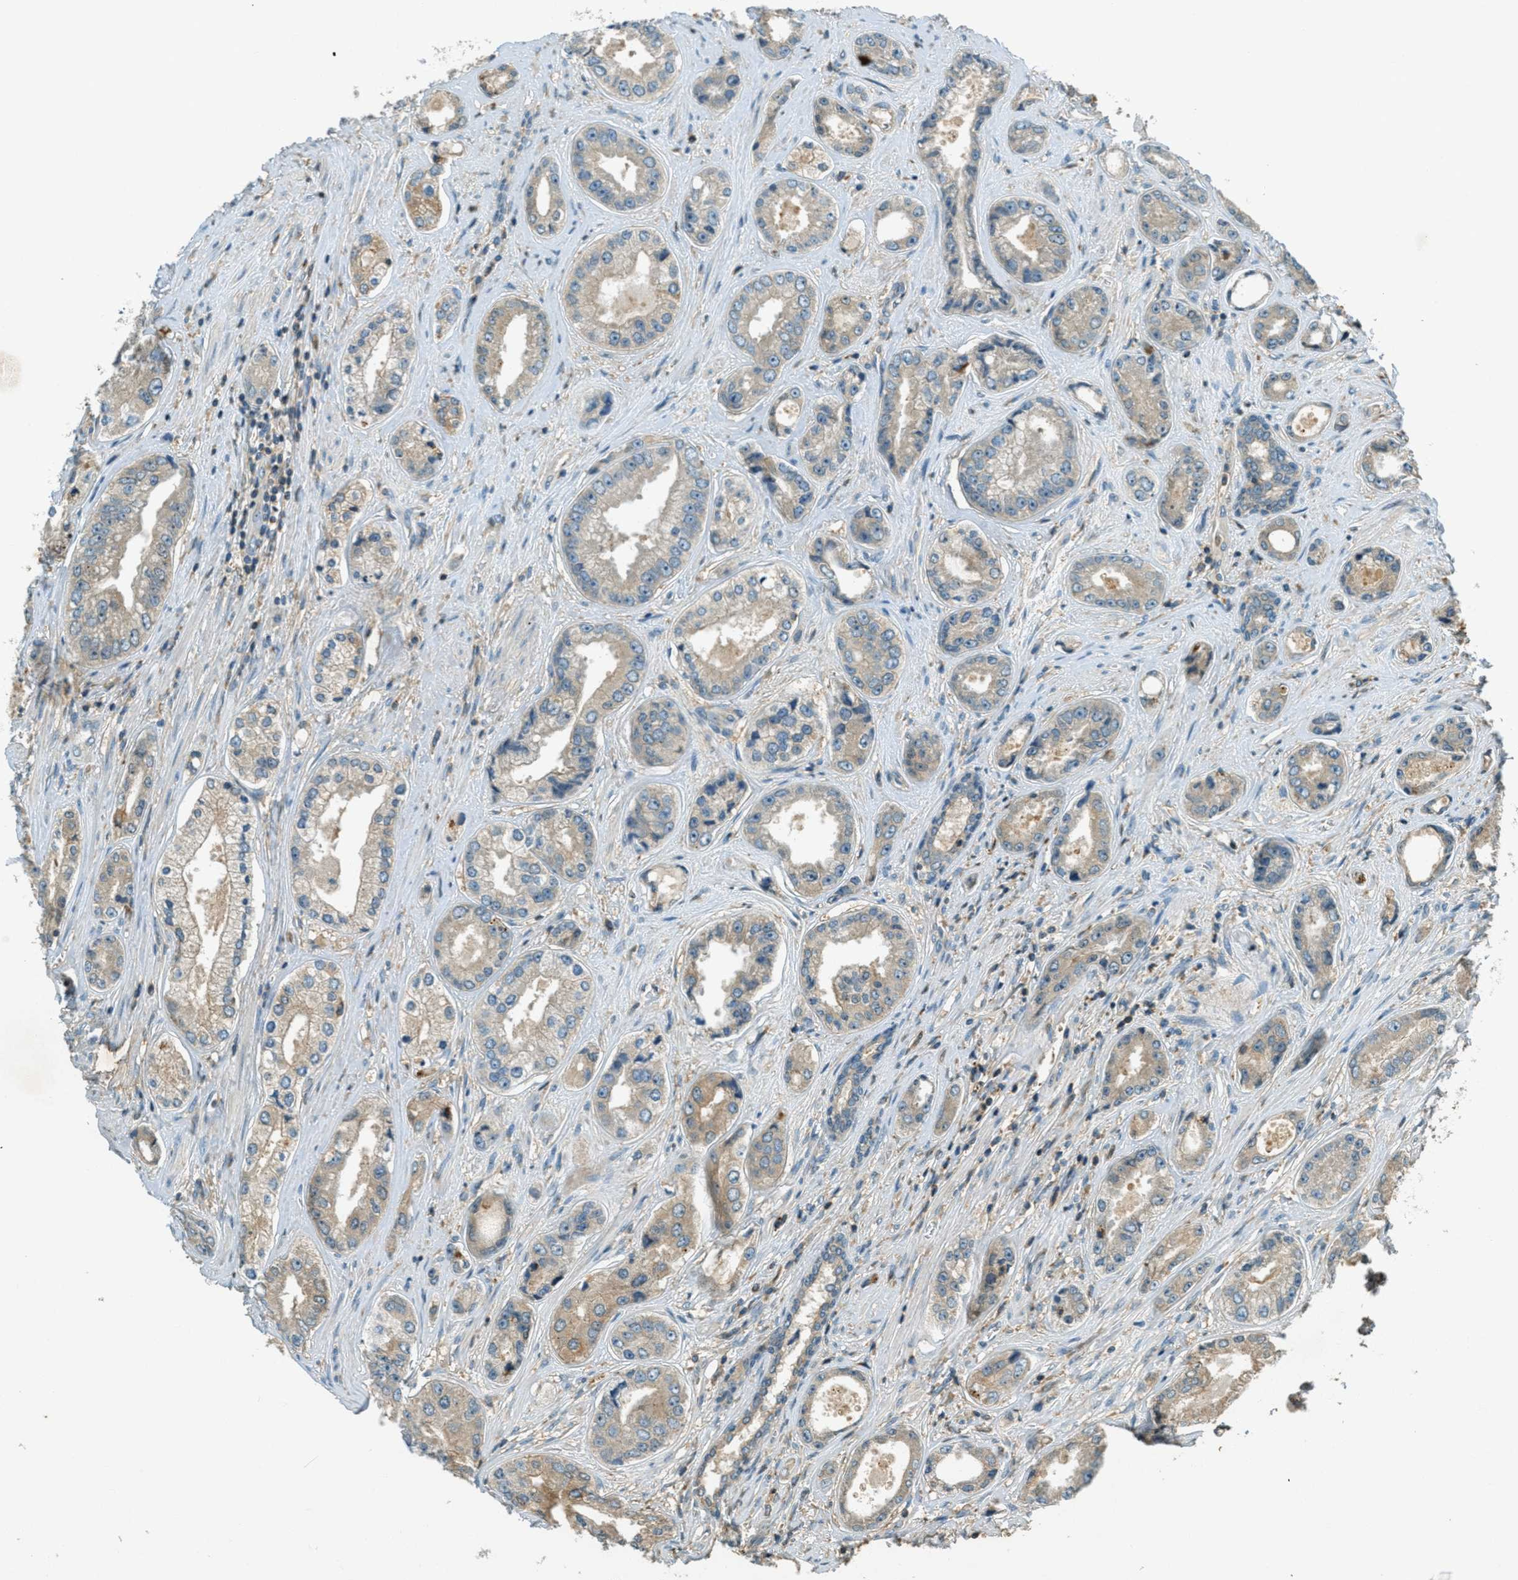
{"staining": {"intensity": "weak", "quantity": ">75%", "location": "cytoplasmic/membranous"}, "tissue": "prostate cancer", "cell_type": "Tumor cells", "image_type": "cancer", "snomed": [{"axis": "morphology", "description": "Adenocarcinoma, High grade"}, {"axis": "topography", "description": "Prostate"}], "caption": "The image shows immunohistochemical staining of prostate cancer (high-grade adenocarcinoma). There is weak cytoplasmic/membranous expression is appreciated in about >75% of tumor cells.", "gene": "NUDT4", "patient": {"sex": "male", "age": 61}}